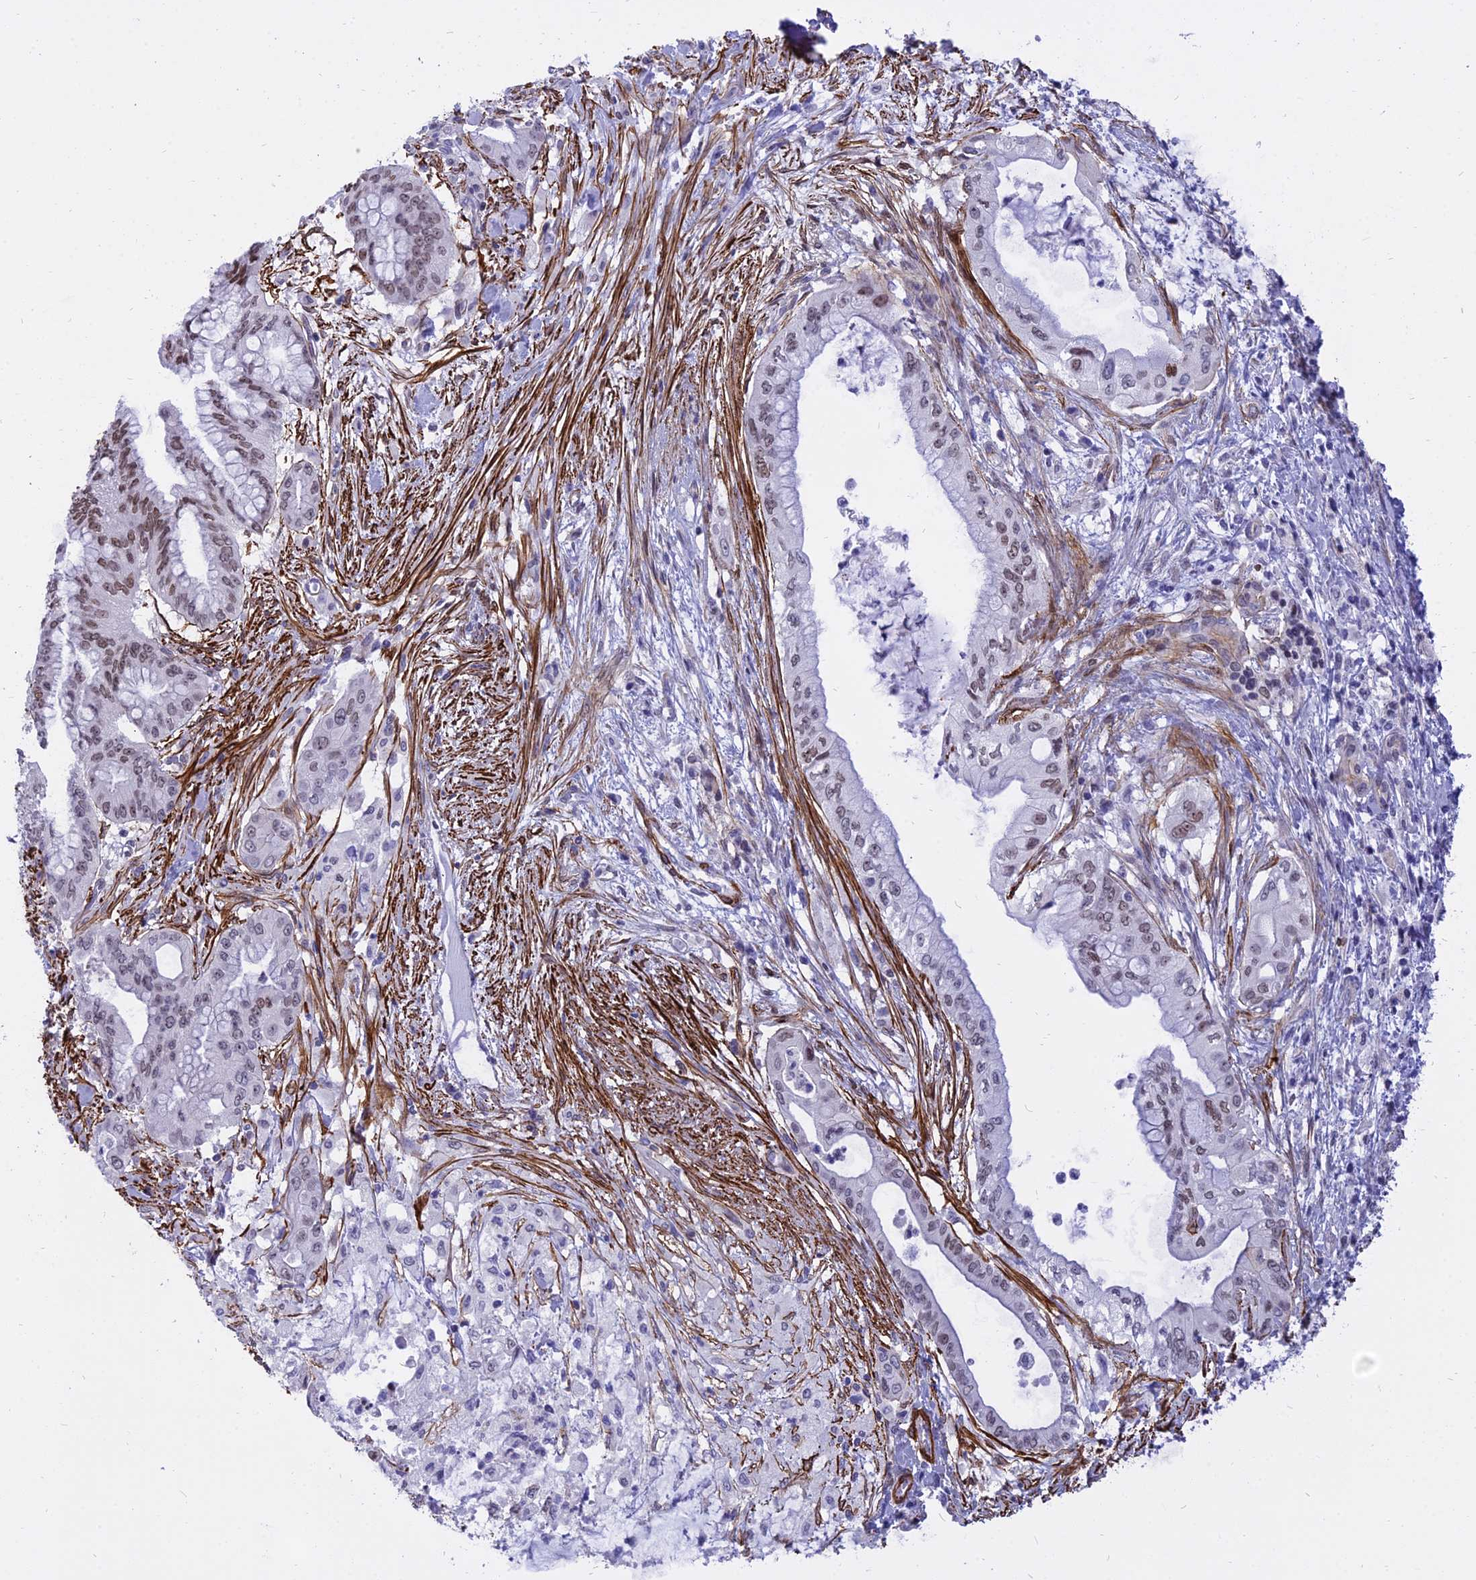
{"staining": {"intensity": "moderate", "quantity": "25%-75%", "location": "nuclear"}, "tissue": "pancreatic cancer", "cell_type": "Tumor cells", "image_type": "cancer", "snomed": [{"axis": "morphology", "description": "Adenocarcinoma, NOS"}, {"axis": "topography", "description": "Pancreas"}], "caption": "Tumor cells show medium levels of moderate nuclear staining in approximately 25%-75% of cells in adenocarcinoma (pancreatic). The staining was performed using DAB, with brown indicating positive protein expression. Nuclei are stained blue with hematoxylin.", "gene": "CENPV", "patient": {"sex": "male", "age": 46}}